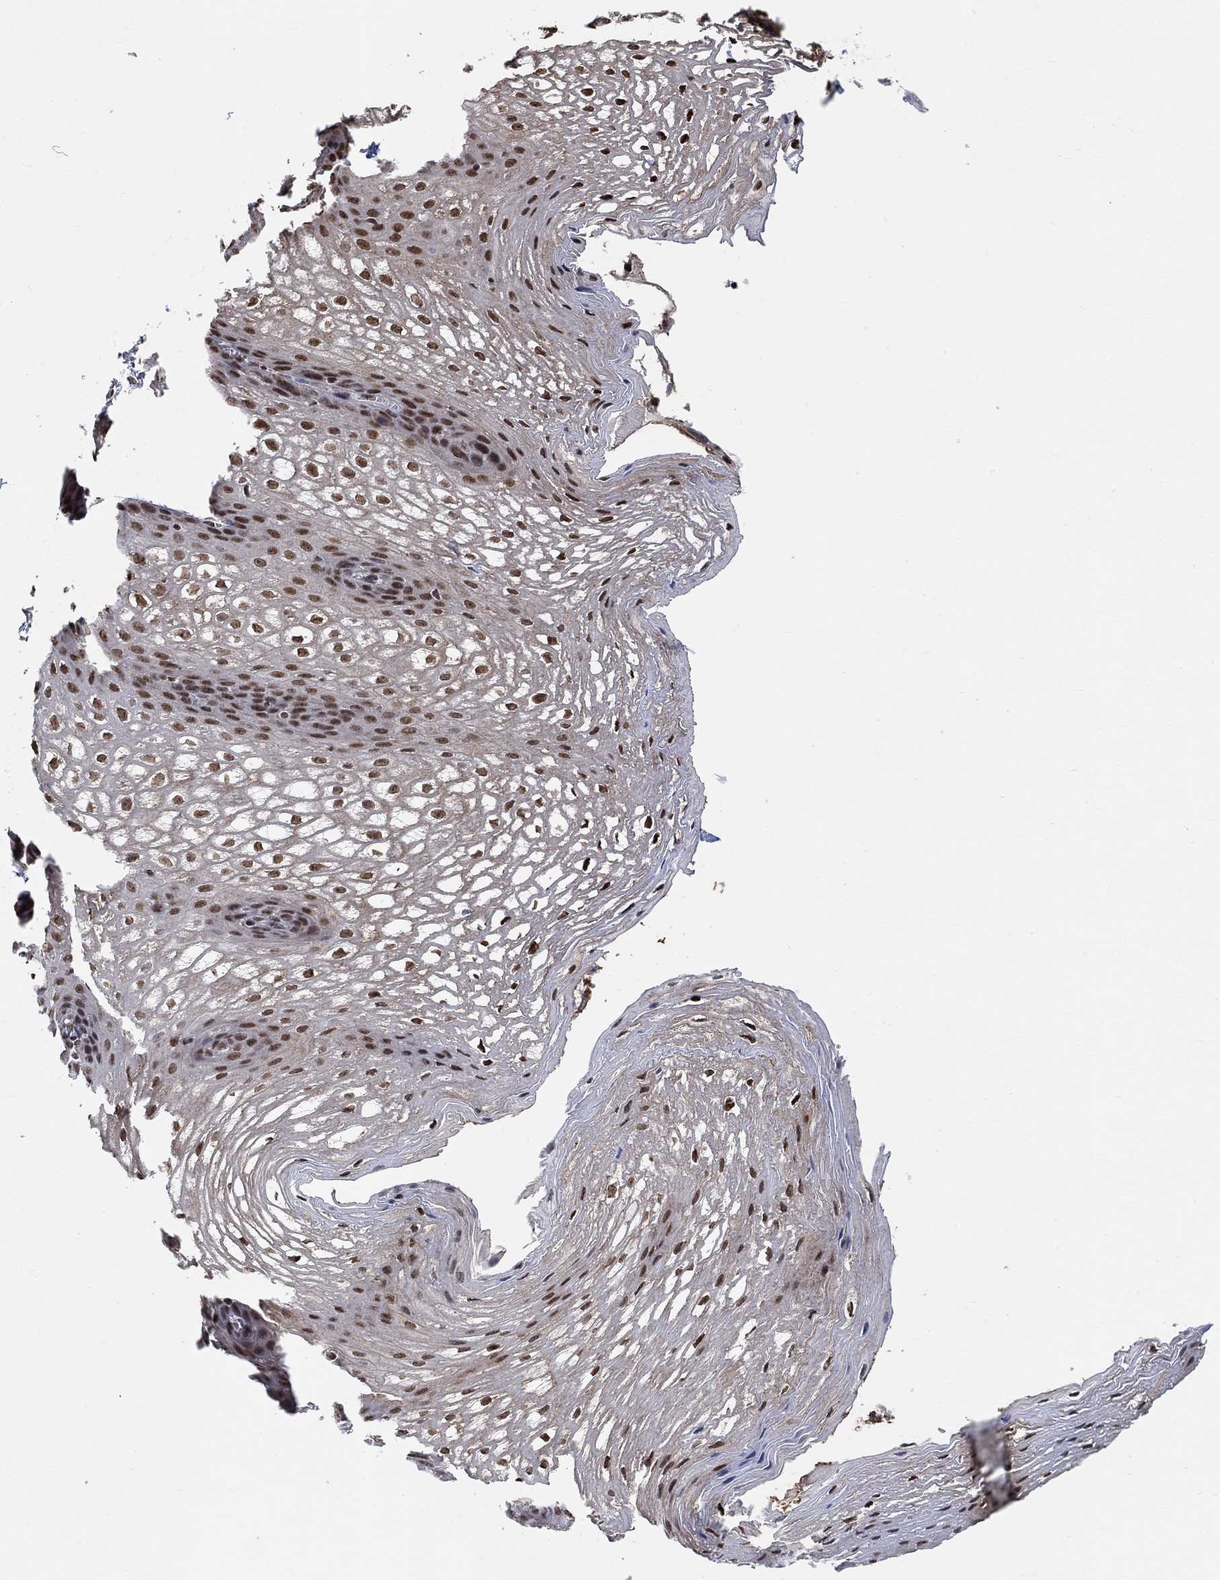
{"staining": {"intensity": "strong", "quantity": "25%-75%", "location": "nuclear"}, "tissue": "esophagus", "cell_type": "Squamous epithelial cells", "image_type": "normal", "snomed": [{"axis": "morphology", "description": "Normal tissue, NOS"}, {"axis": "topography", "description": "Esophagus"}], "caption": "IHC of benign human esophagus exhibits high levels of strong nuclear staining in approximately 25%-75% of squamous epithelial cells.", "gene": "THAP8", "patient": {"sex": "male", "age": 72}}